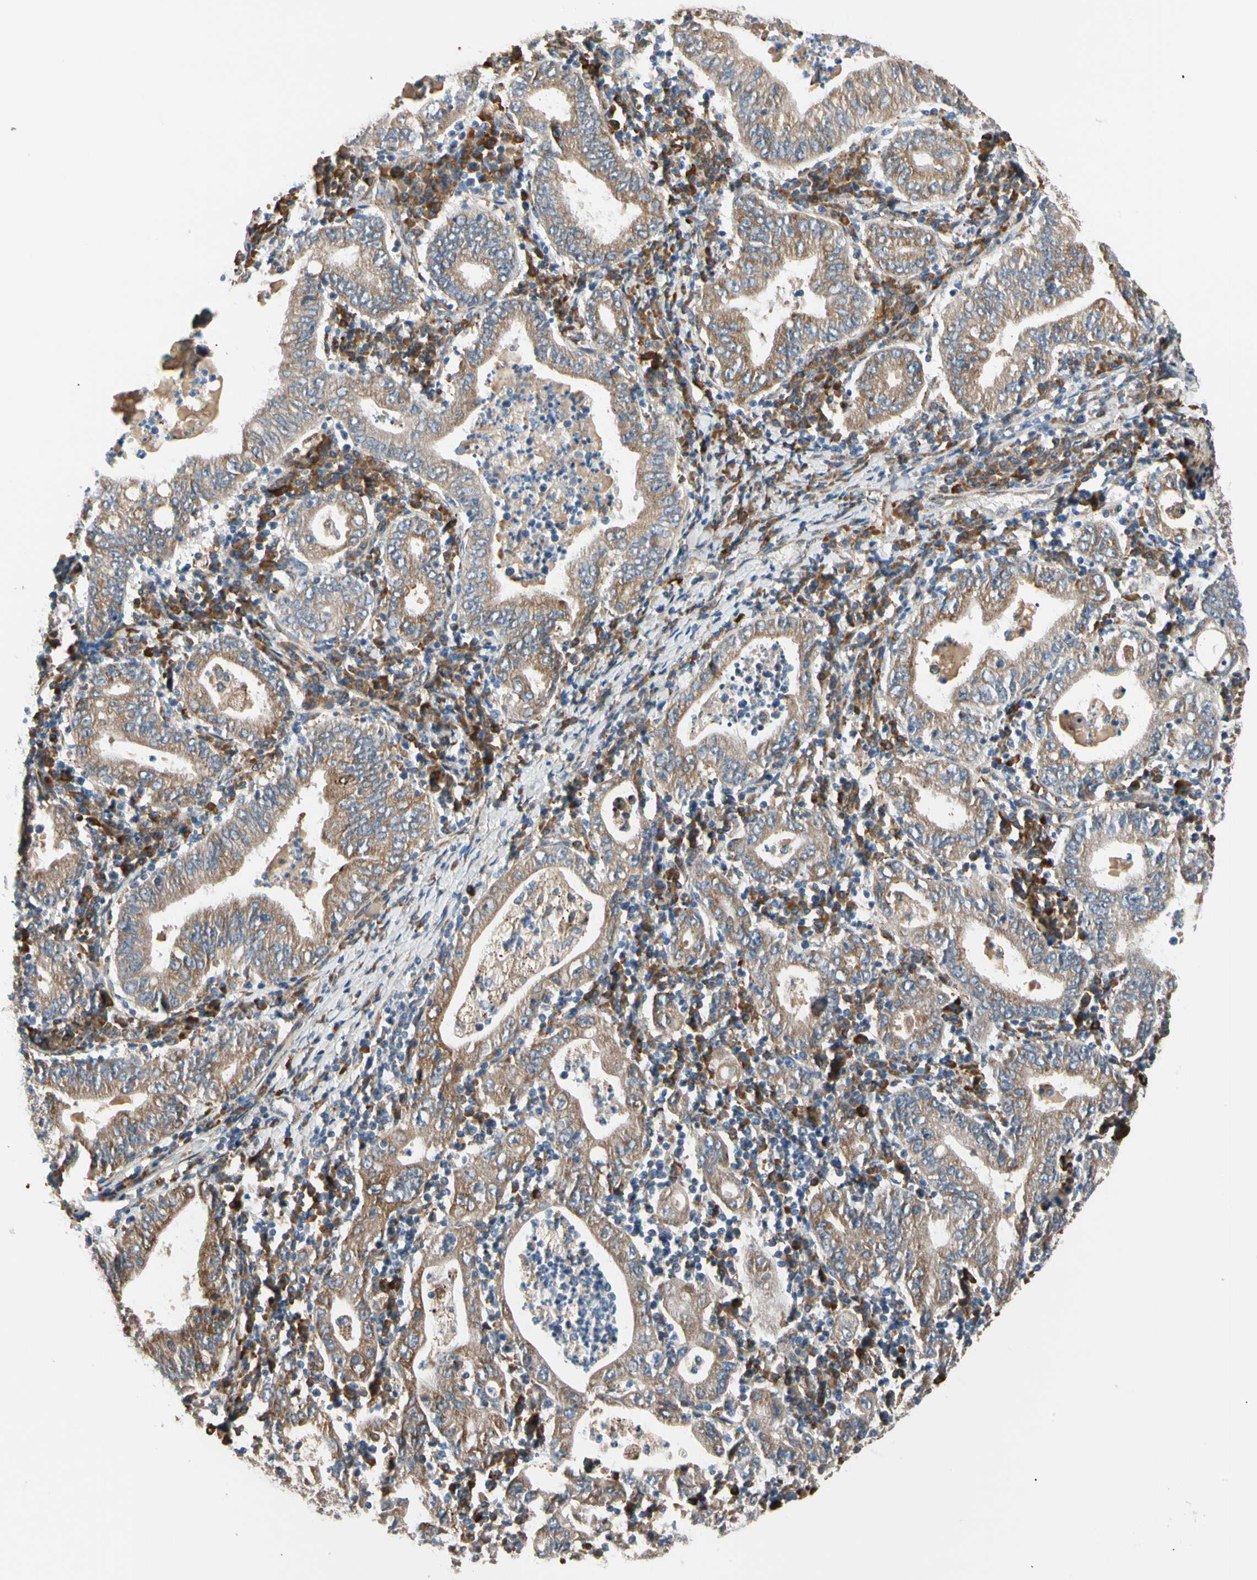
{"staining": {"intensity": "moderate", "quantity": ">75%", "location": "cytoplasmic/membranous"}, "tissue": "stomach cancer", "cell_type": "Tumor cells", "image_type": "cancer", "snomed": [{"axis": "morphology", "description": "Normal tissue, NOS"}, {"axis": "morphology", "description": "Adenocarcinoma, NOS"}, {"axis": "topography", "description": "Esophagus"}, {"axis": "topography", "description": "Stomach, upper"}, {"axis": "topography", "description": "Peripheral nerve tissue"}], "caption": "DAB immunohistochemical staining of human adenocarcinoma (stomach) displays moderate cytoplasmic/membranous protein positivity in about >75% of tumor cells.", "gene": "LIMK2", "patient": {"sex": "male", "age": 62}}